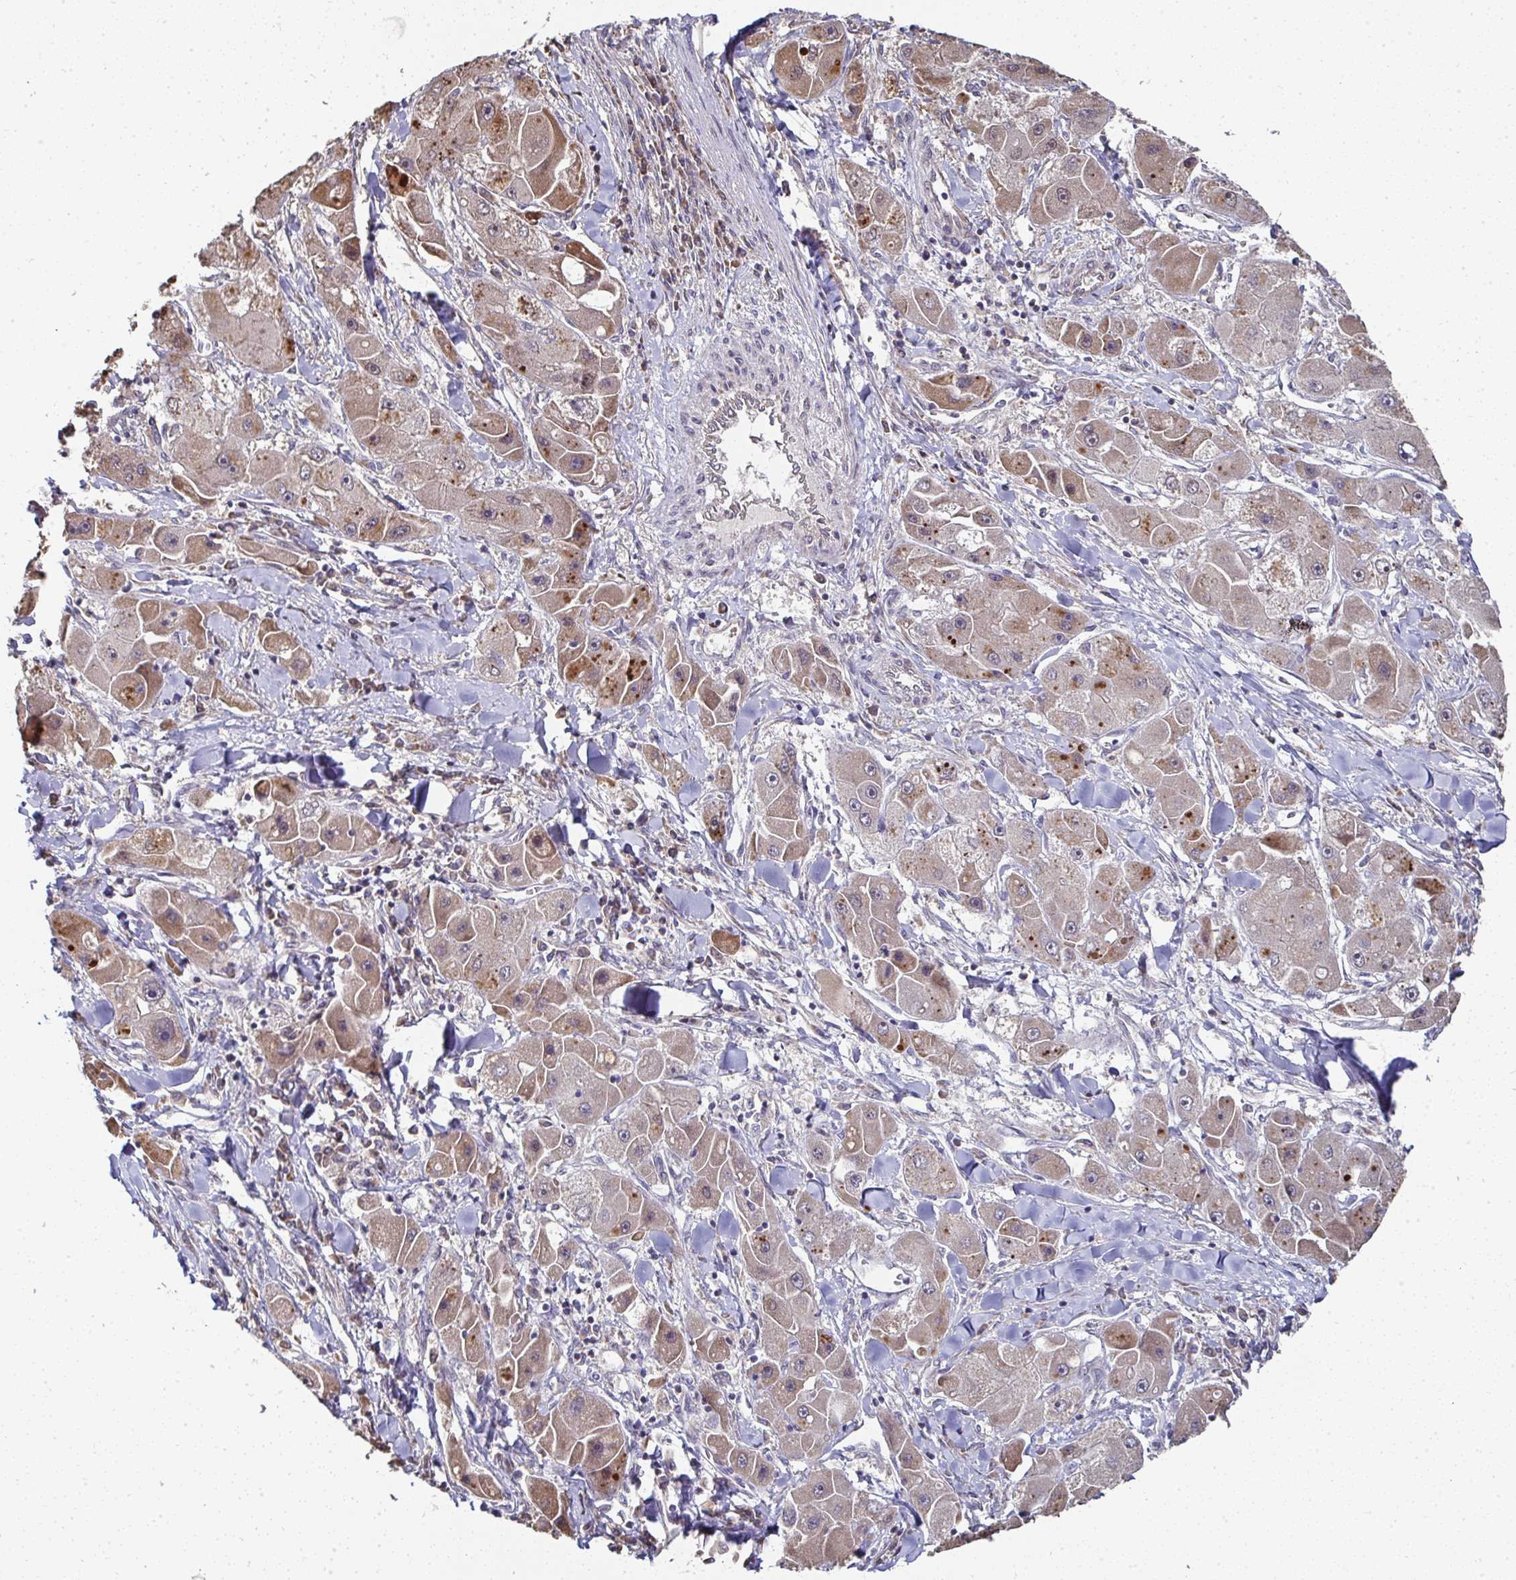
{"staining": {"intensity": "moderate", "quantity": "25%-75%", "location": "cytoplasmic/membranous"}, "tissue": "liver cancer", "cell_type": "Tumor cells", "image_type": "cancer", "snomed": [{"axis": "morphology", "description": "Carcinoma, Hepatocellular, NOS"}, {"axis": "topography", "description": "Liver"}], "caption": "Liver cancer (hepatocellular carcinoma) was stained to show a protein in brown. There is medium levels of moderate cytoplasmic/membranous positivity in approximately 25%-75% of tumor cells.", "gene": "AGTPBP1", "patient": {"sex": "male", "age": 24}}